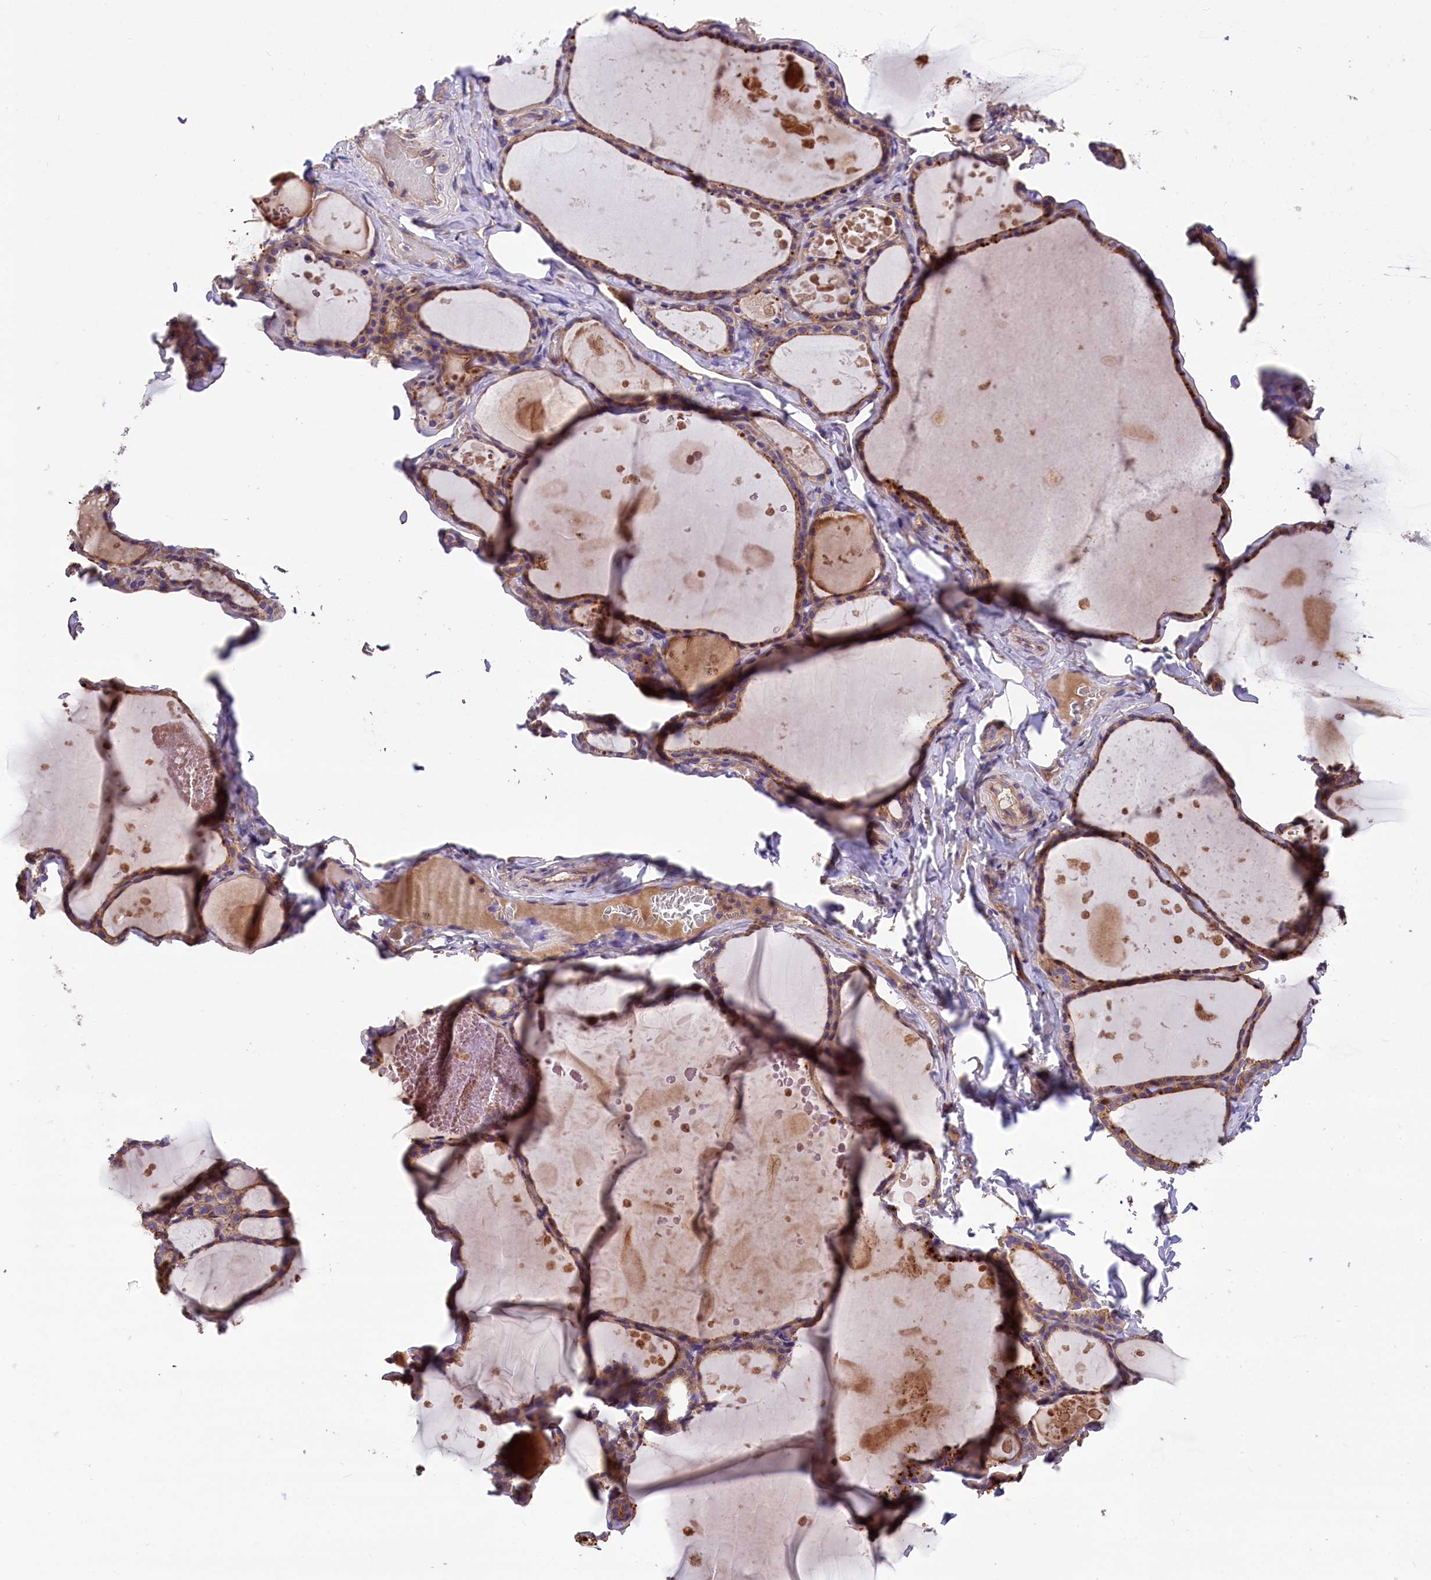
{"staining": {"intensity": "moderate", "quantity": "25%-75%", "location": "cytoplasmic/membranous"}, "tissue": "thyroid gland", "cell_type": "Glandular cells", "image_type": "normal", "snomed": [{"axis": "morphology", "description": "Normal tissue, NOS"}, {"axis": "topography", "description": "Thyroid gland"}], "caption": "Immunohistochemical staining of normal human thyroid gland exhibits medium levels of moderate cytoplasmic/membranous expression in approximately 25%-75% of glandular cells.", "gene": "ERMARD", "patient": {"sex": "male", "age": 56}}